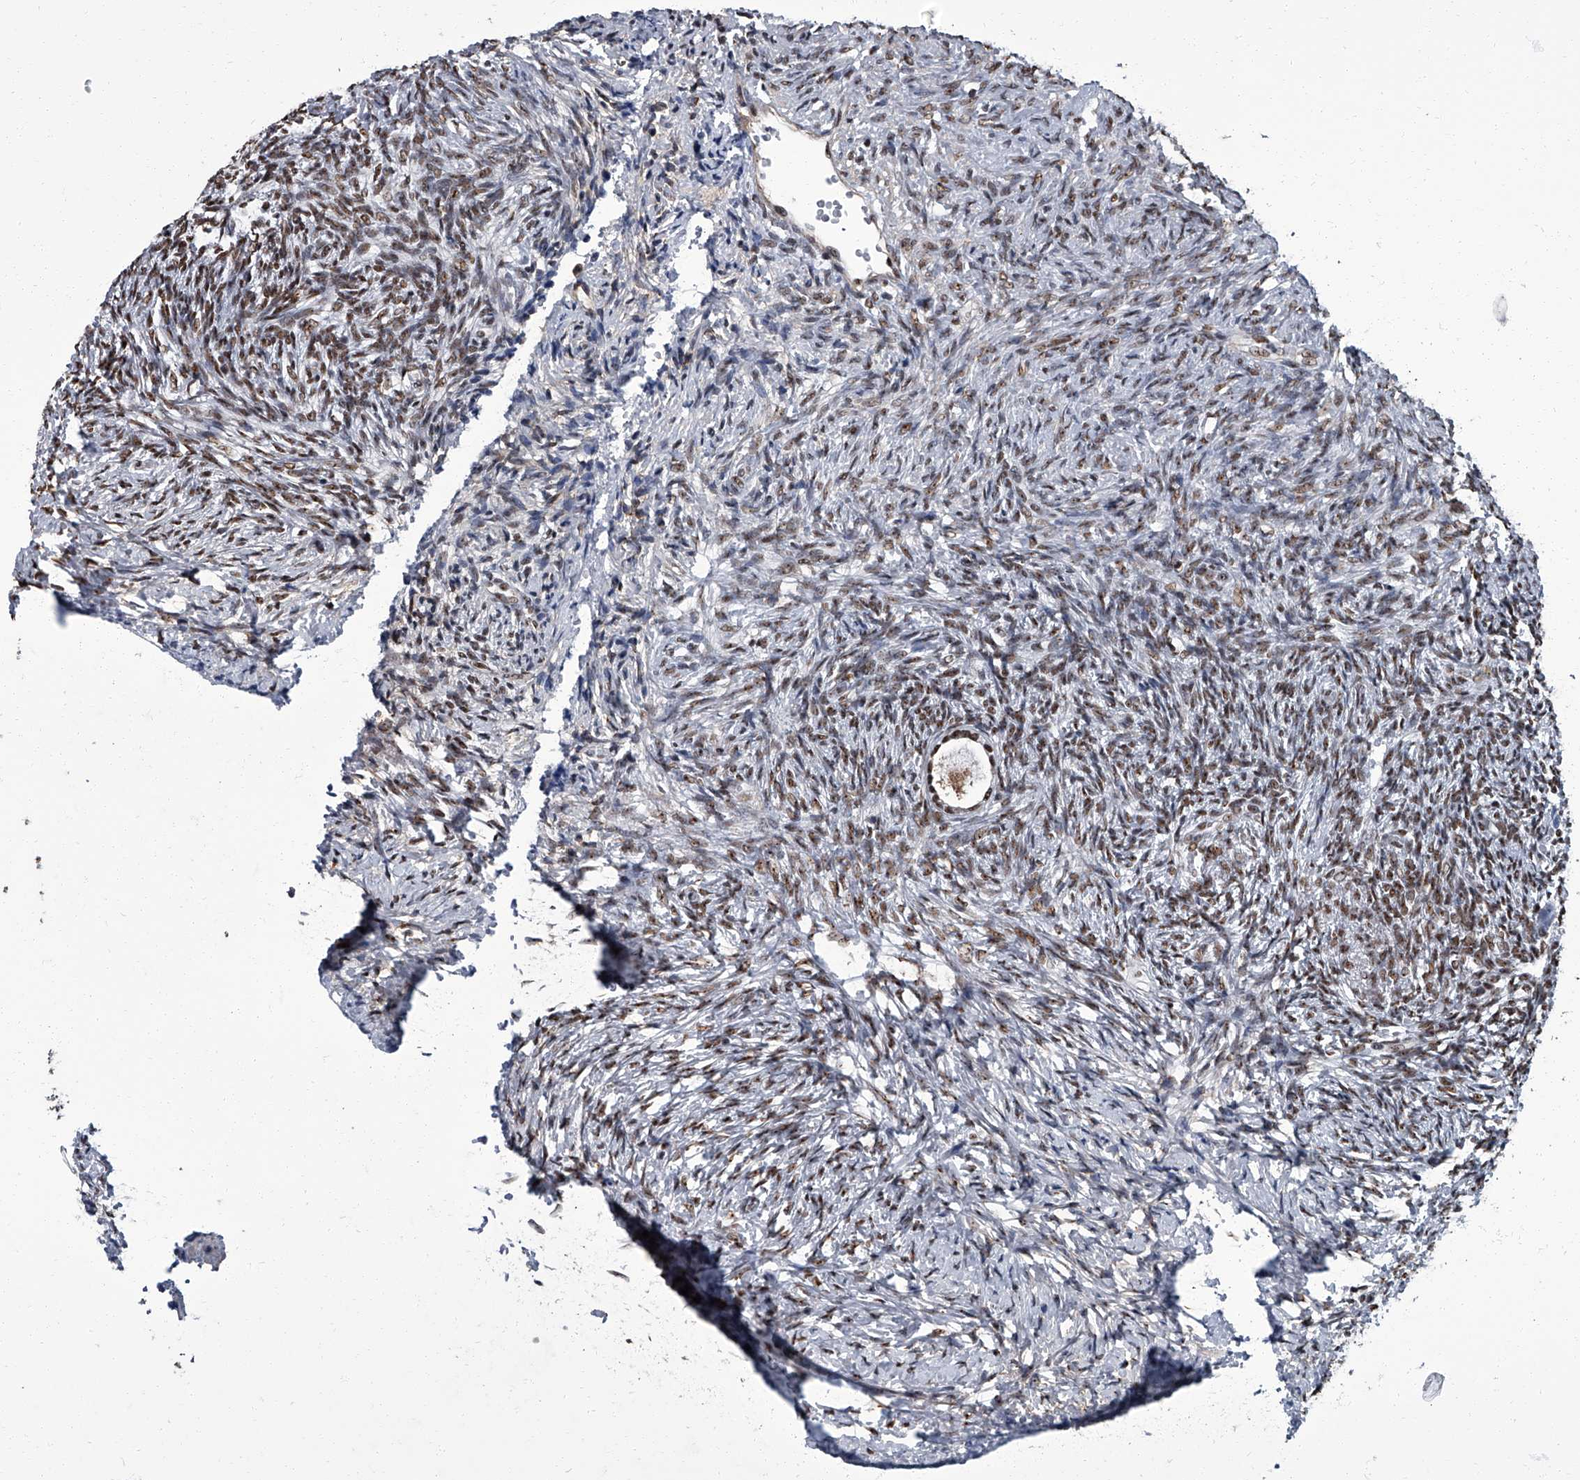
{"staining": {"intensity": "moderate", "quantity": ">75%", "location": "nuclear"}, "tissue": "ovary", "cell_type": "Follicle cells", "image_type": "normal", "snomed": [{"axis": "morphology", "description": "Normal tissue, NOS"}, {"axis": "topography", "description": "Ovary"}], "caption": "A medium amount of moderate nuclear positivity is appreciated in about >75% of follicle cells in unremarkable ovary. The protein of interest is stained brown, and the nuclei are stained in blue (DAB IHC with brightfield microscopy, high magnification).", "gene": "ZNF518B", "patient": {"sex": "female", "age": 41}}